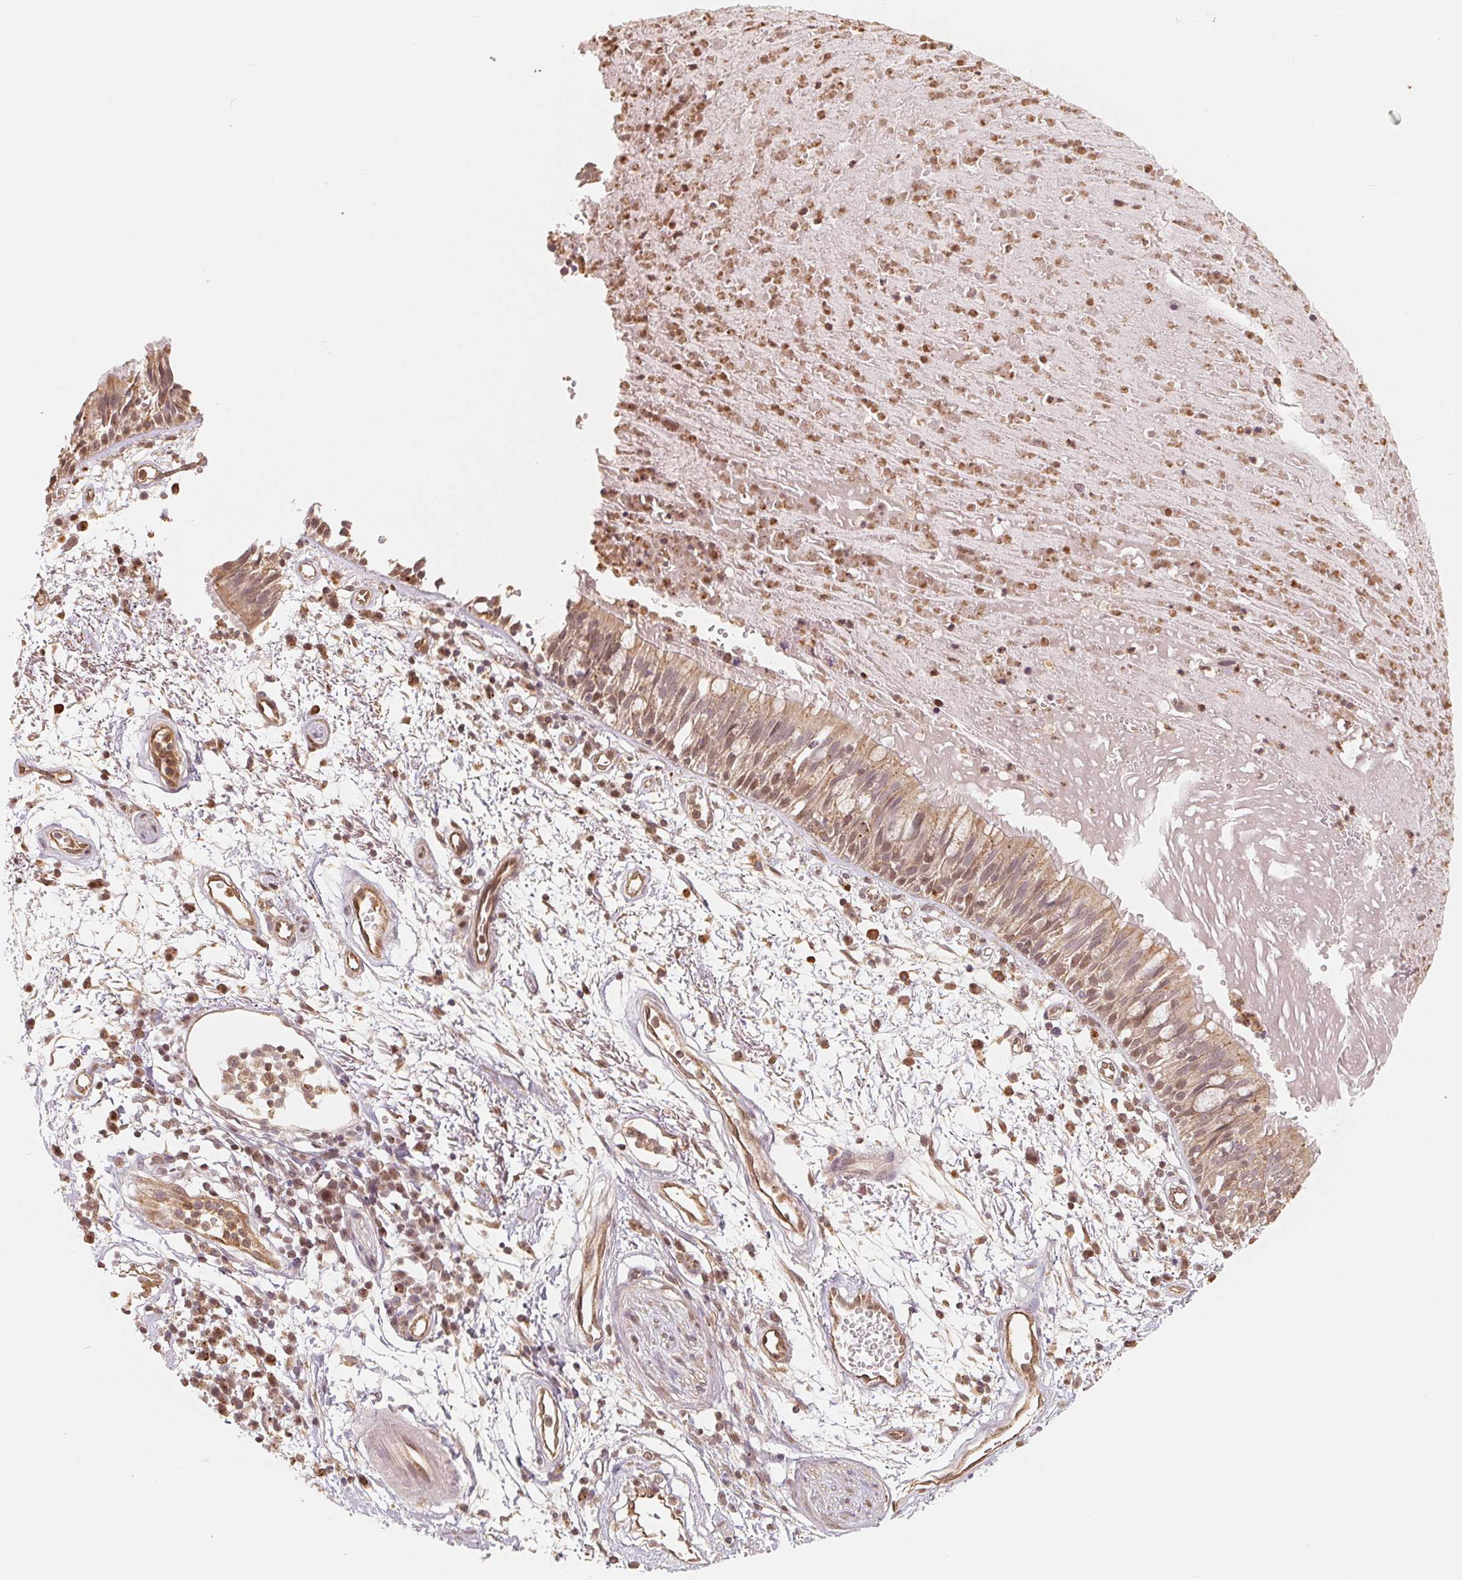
{"staining": {"intensity": "weak", "quantity": ">75%", "location": "cytoplasmic/membranous,nuclear"}, "tissue": "bronchus", "cell_type": "Respiratory epithelial cells", "image_type": "normal", "snomed": [{"axis": "morphology", "description": "Normal tissue, NOS"}, {"axis": "morphology", "description": "Squamous cell carcinoma, NOS"}, {"axis": "topography", "description": "Cartilage tissue"}, {"axis": "topography", "description": "Bronchus"}, {"axis": "topography", "description": "Lung"}], "caption": "Bronchus stained with DAB immunohistochemistry reveals low levels of weak cytoplasmic/membranous,nuclear staining in about >75% of respiratory epithelial cells.", "gene": "GUSB", "patient": {"sex": "male", "age": 66}}